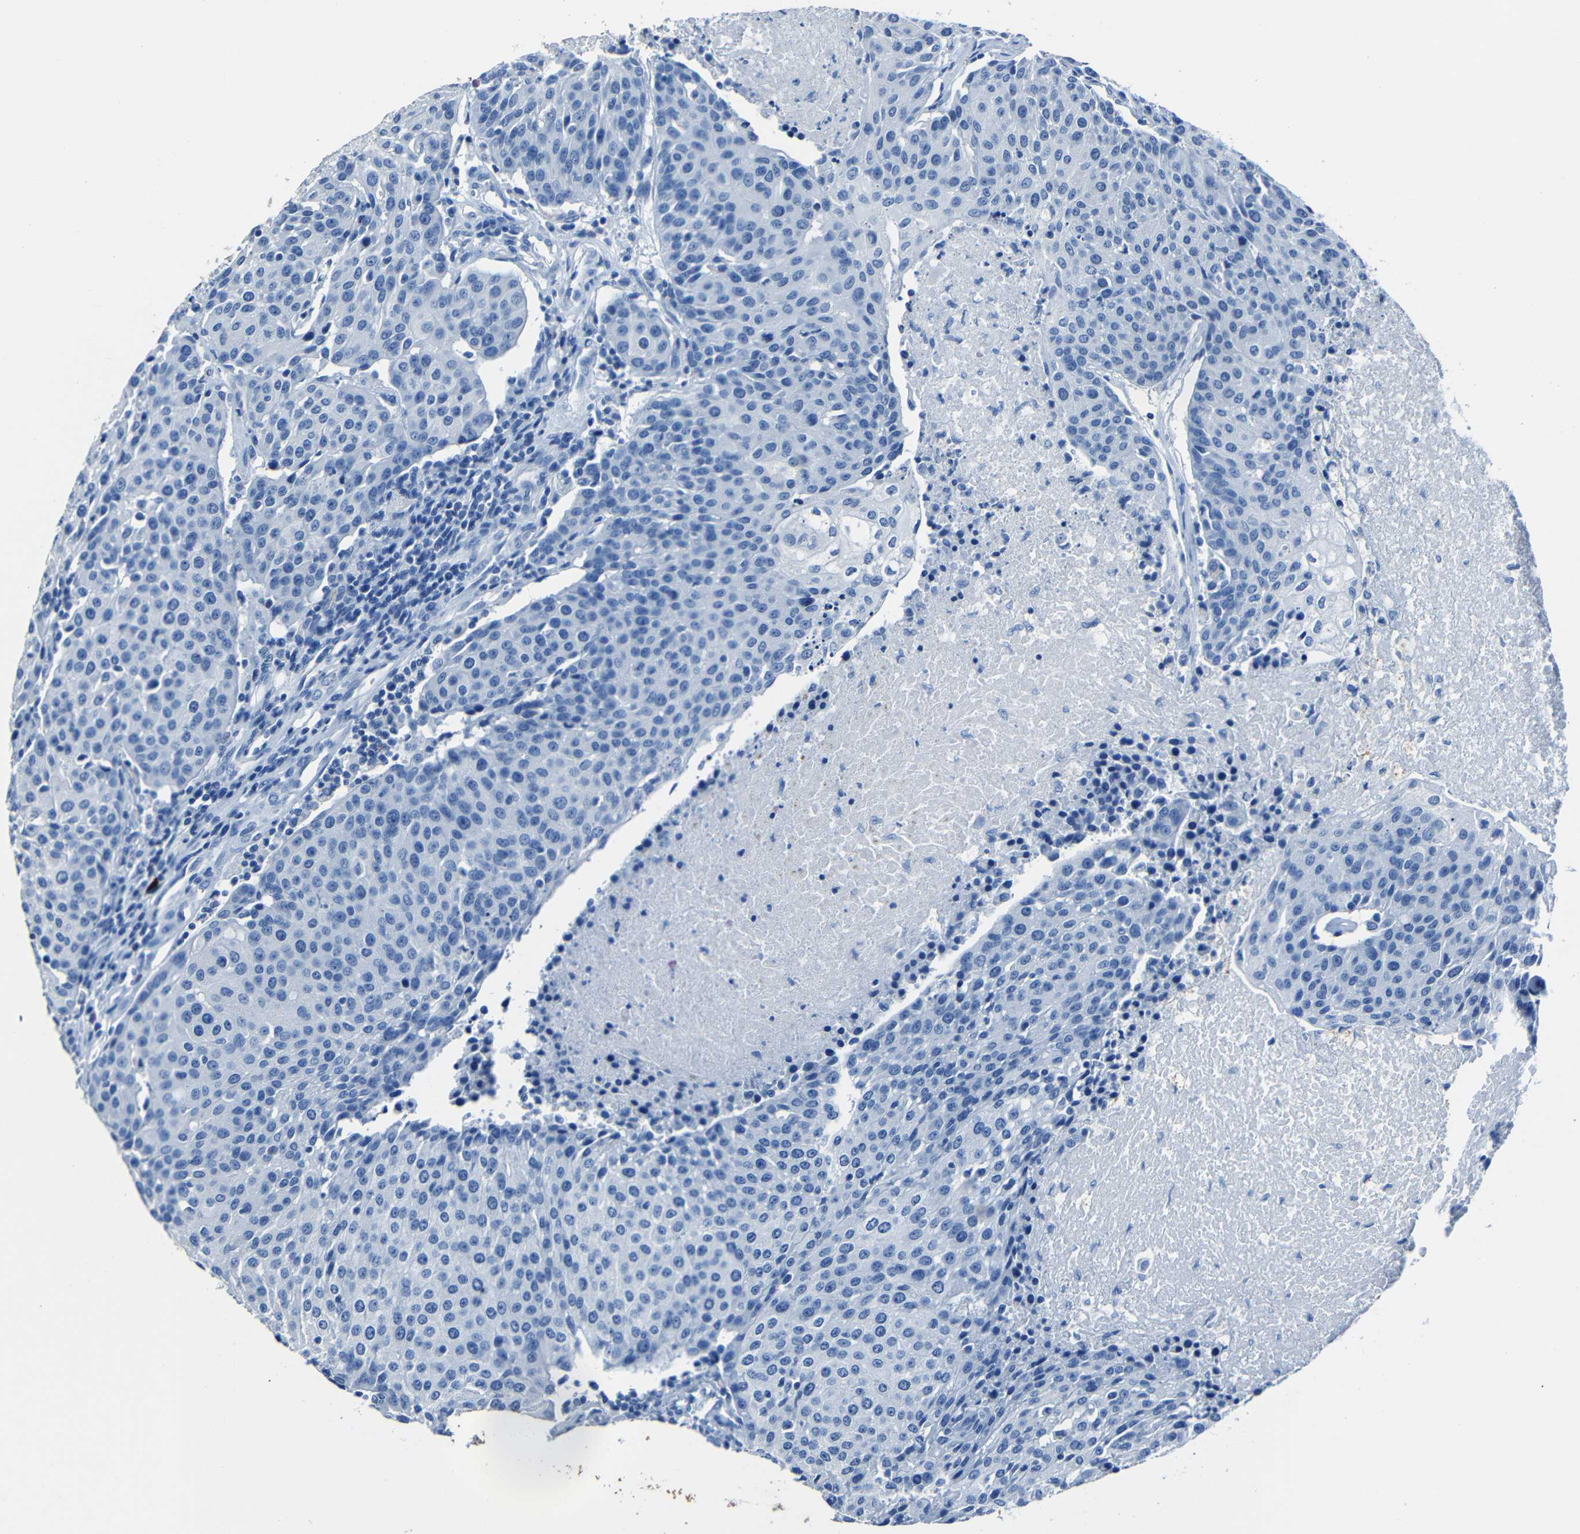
{"staining": {"intensity": "negative", "quantity": "none", "location": "none"}, "tissue": "urothelial cancer", "cell_type": "Tumor cells", "image_type": "cancer", "snomed": [{"axis": "morphology", "description": "Urothelial carcinoma, High grade"}, {"axis": "topography", "description": "Urinary bladder"}], "caption": "A micrograph of urothelial cancer stained for a protein reveals no brown staining in tumor cells.", "gene": "CLDN11", "patient": {"sex": "female", "age": 85}}